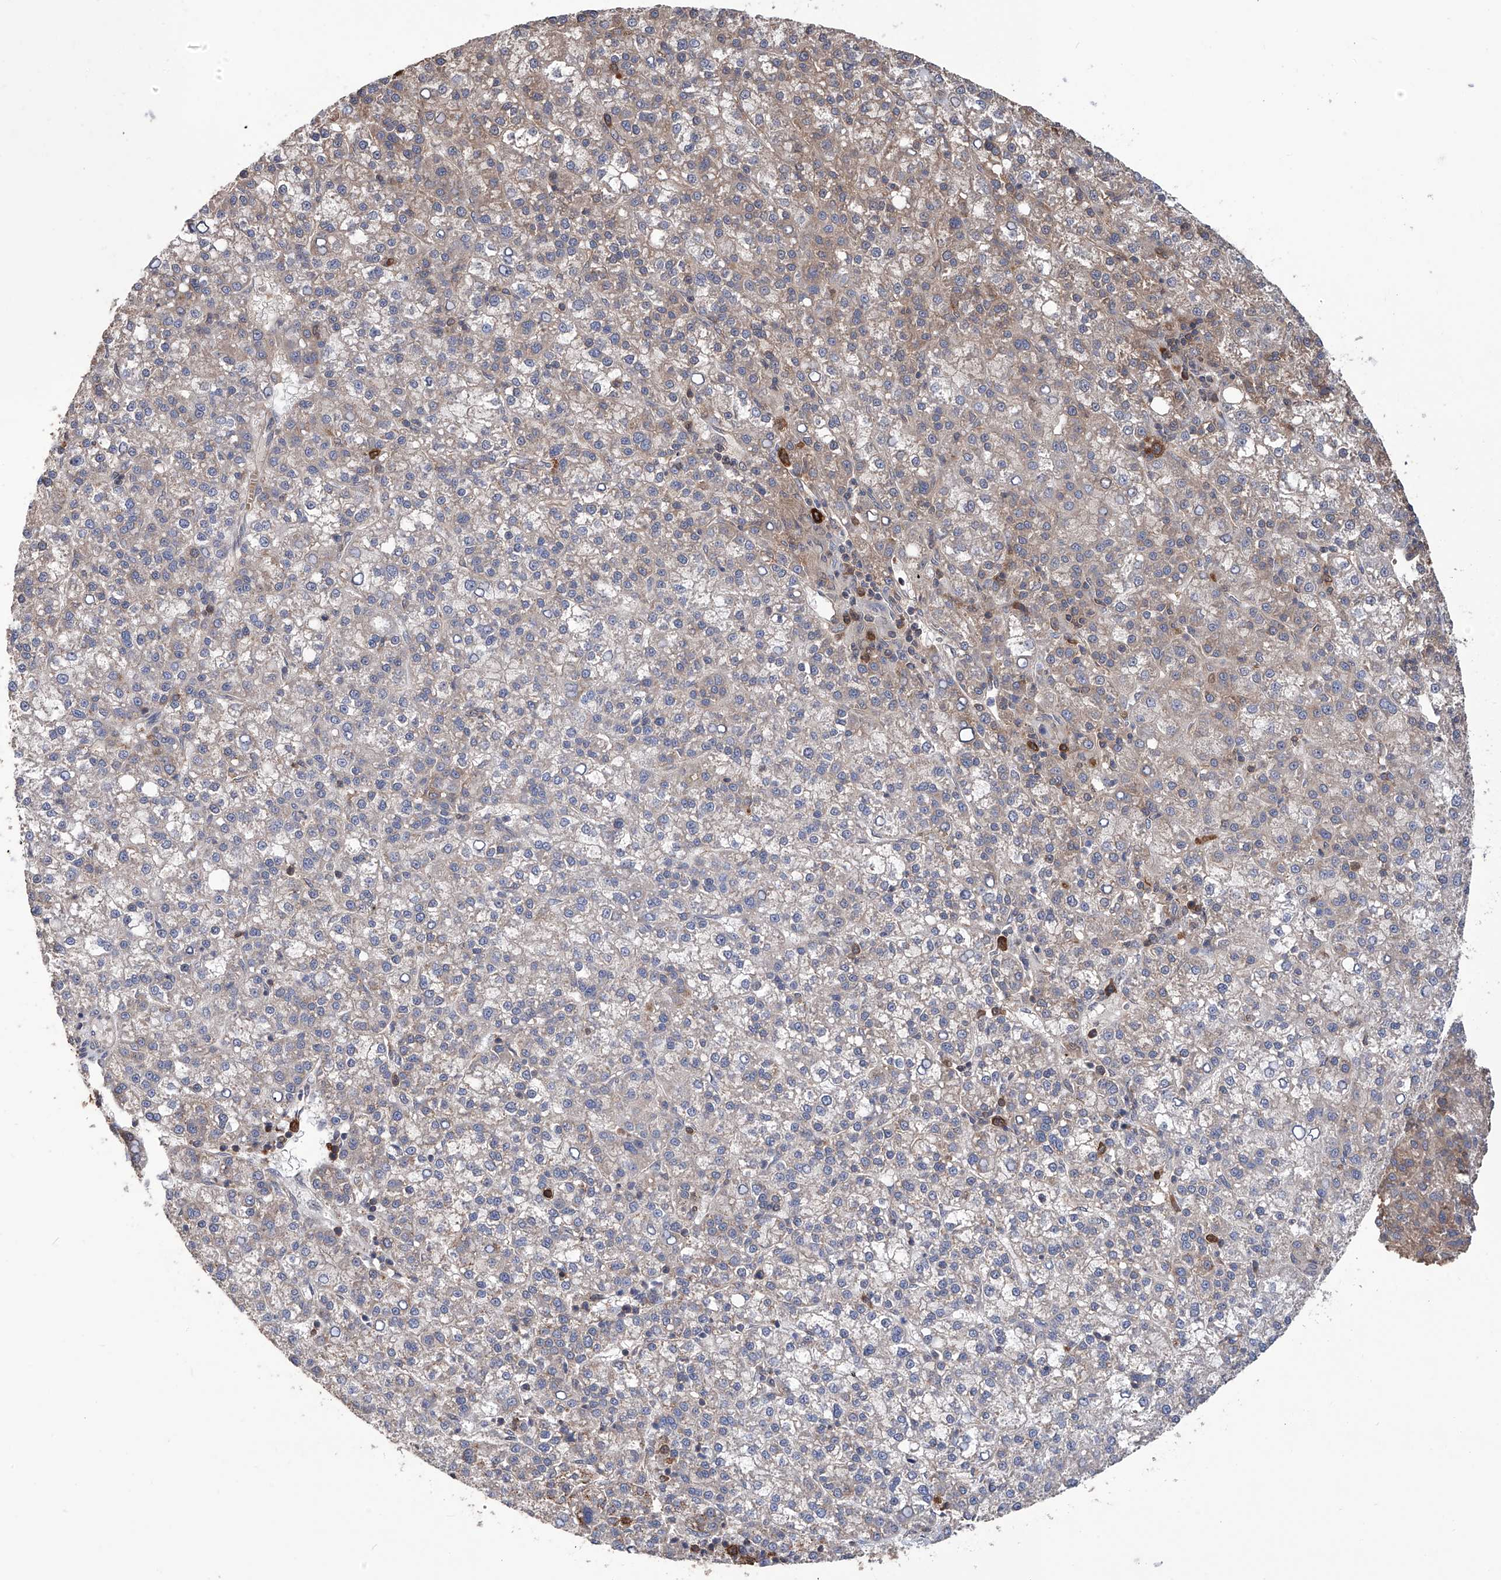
{"staining": {"intensity": "weak", "quantity": "<25%", "location": "cytoplasmic/membranous"}, "tissue": "liver cancer", "cell_type": "Tumor cells", "image_type": "cancer", "snomed": [{"axis": "morphology", "description": "Carcinoma, Hepatocellular, NOS"}, {"axis": "topography", "description": "Liver"}], "caption": "Liver cancer (hepatocellular carcinoma) was stained to show a protein in brown. There is no significant positivity in tumor cells. (DAB immunohistochemistry with hematoxylin counter stain).", "gene": "NUDT17", "patient": {"sex": "female", "age": 58}}